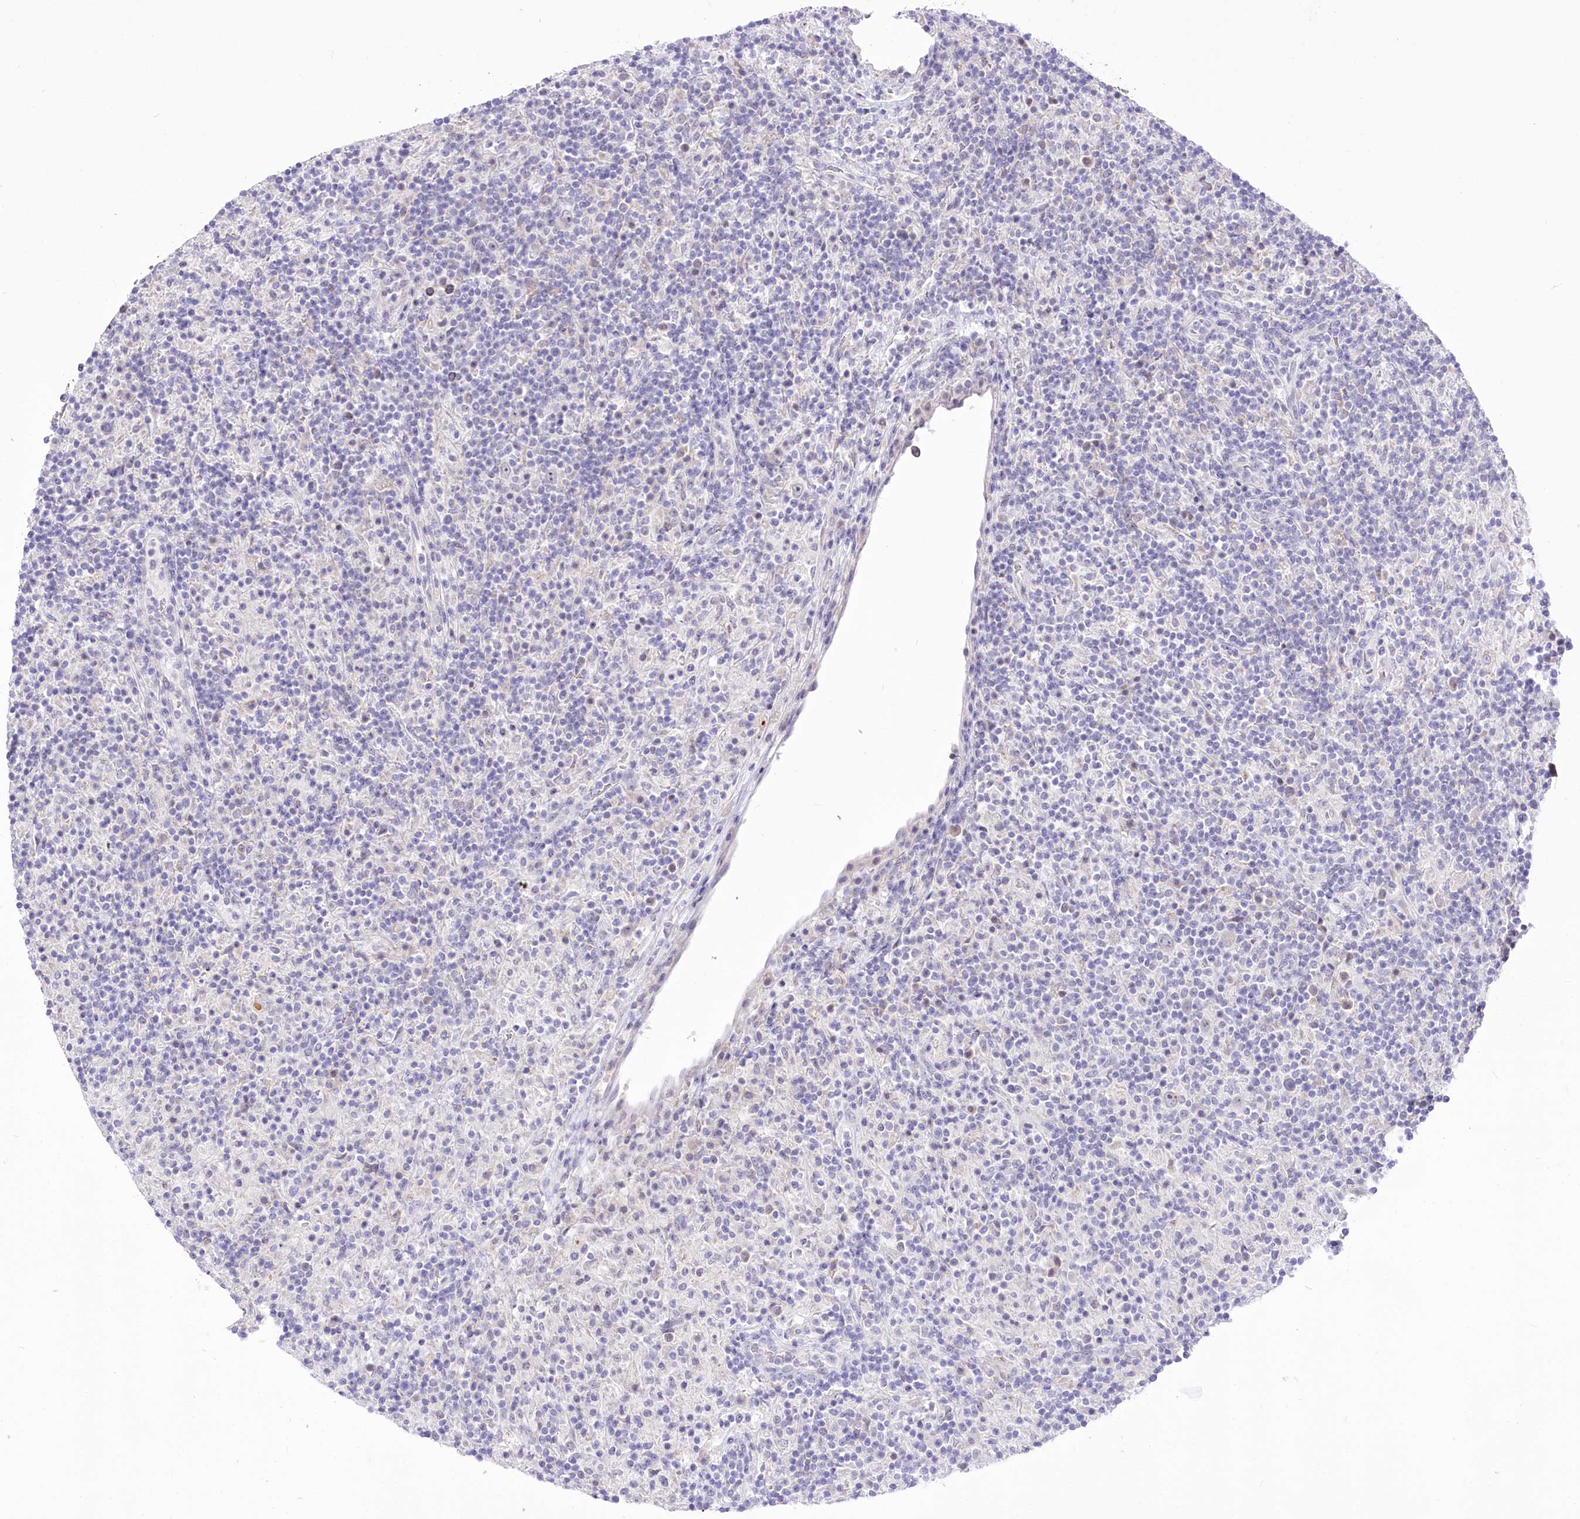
{"staining": {"intensity": "negative", "quantity": "none", "location": "none"}, "tissue": "lymphoma", "cell_type": "Tumor cells", "image_type": "cancer", "snomed": [{"axis": "morphology", "description": "Hodgkin's disease, NOS"}, {"axis": "topography", "description": "Lymph node"}], "caption": "Tumor cells are negative for protein expression in human lymphoma.", "gene": "BEND7", "patient": {"sex": "male", "age": 70}}